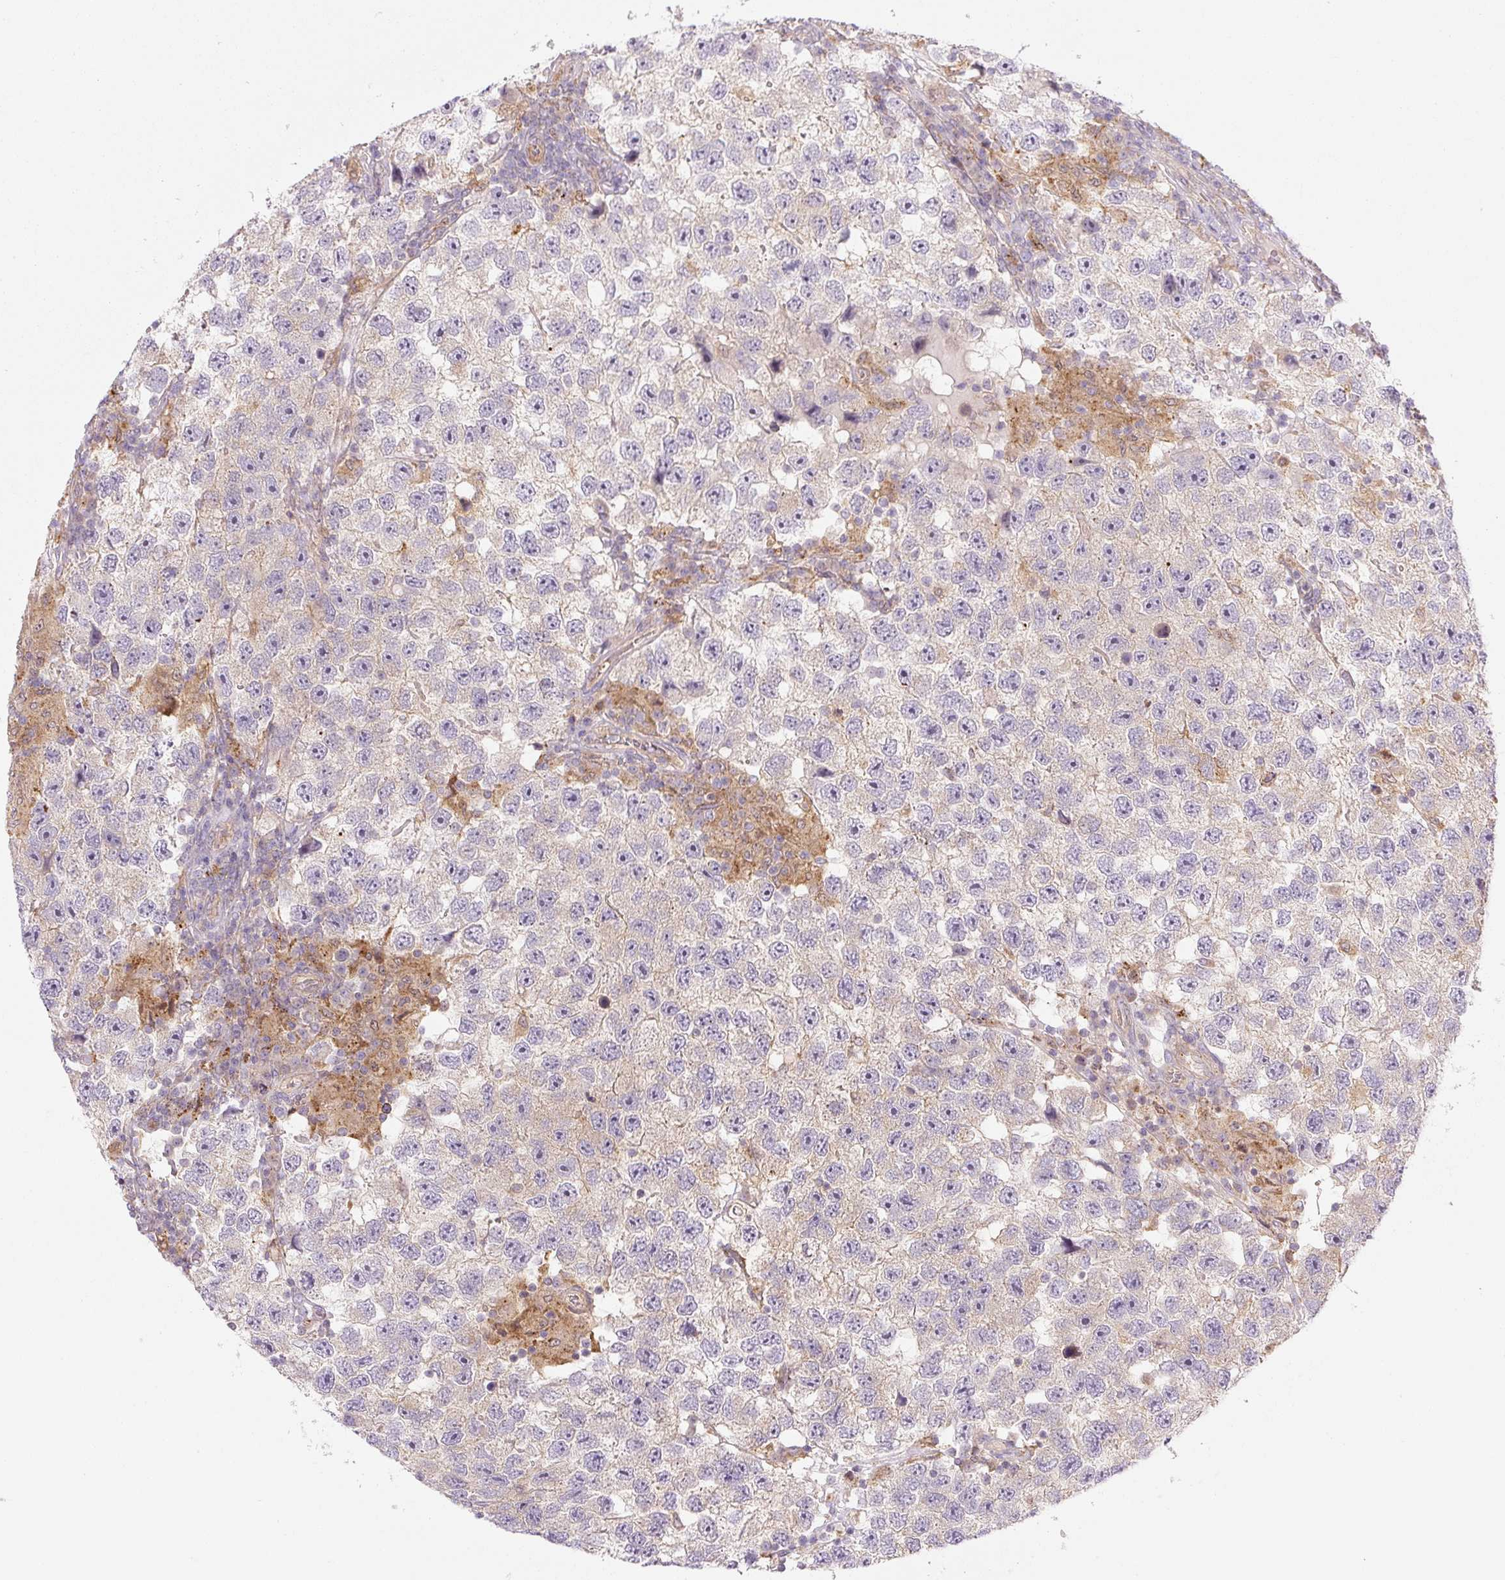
{"staining": {"intensity": "negative", "quantity": "none", "location": "none"}, "tissue": "testis cancer", "cell_type": "Tumor cells", "image_type": "cancer", "snomed": [{"axis": "morphology", "description": "Seminoma, NOS"}, {"axis": "topography", "description": "Testis"}], "caption": "High magnification brightfield microscopy of testis cancer stained with DAB (3,3'-diaminobenzidine) (brown) and counterstained with hematoxylin (blue): tumor cells show no significant positivity. Nuclei are stained in blue.", "gene": "ZSWIM7", "patient": {"sex": "male", "age": 26}}